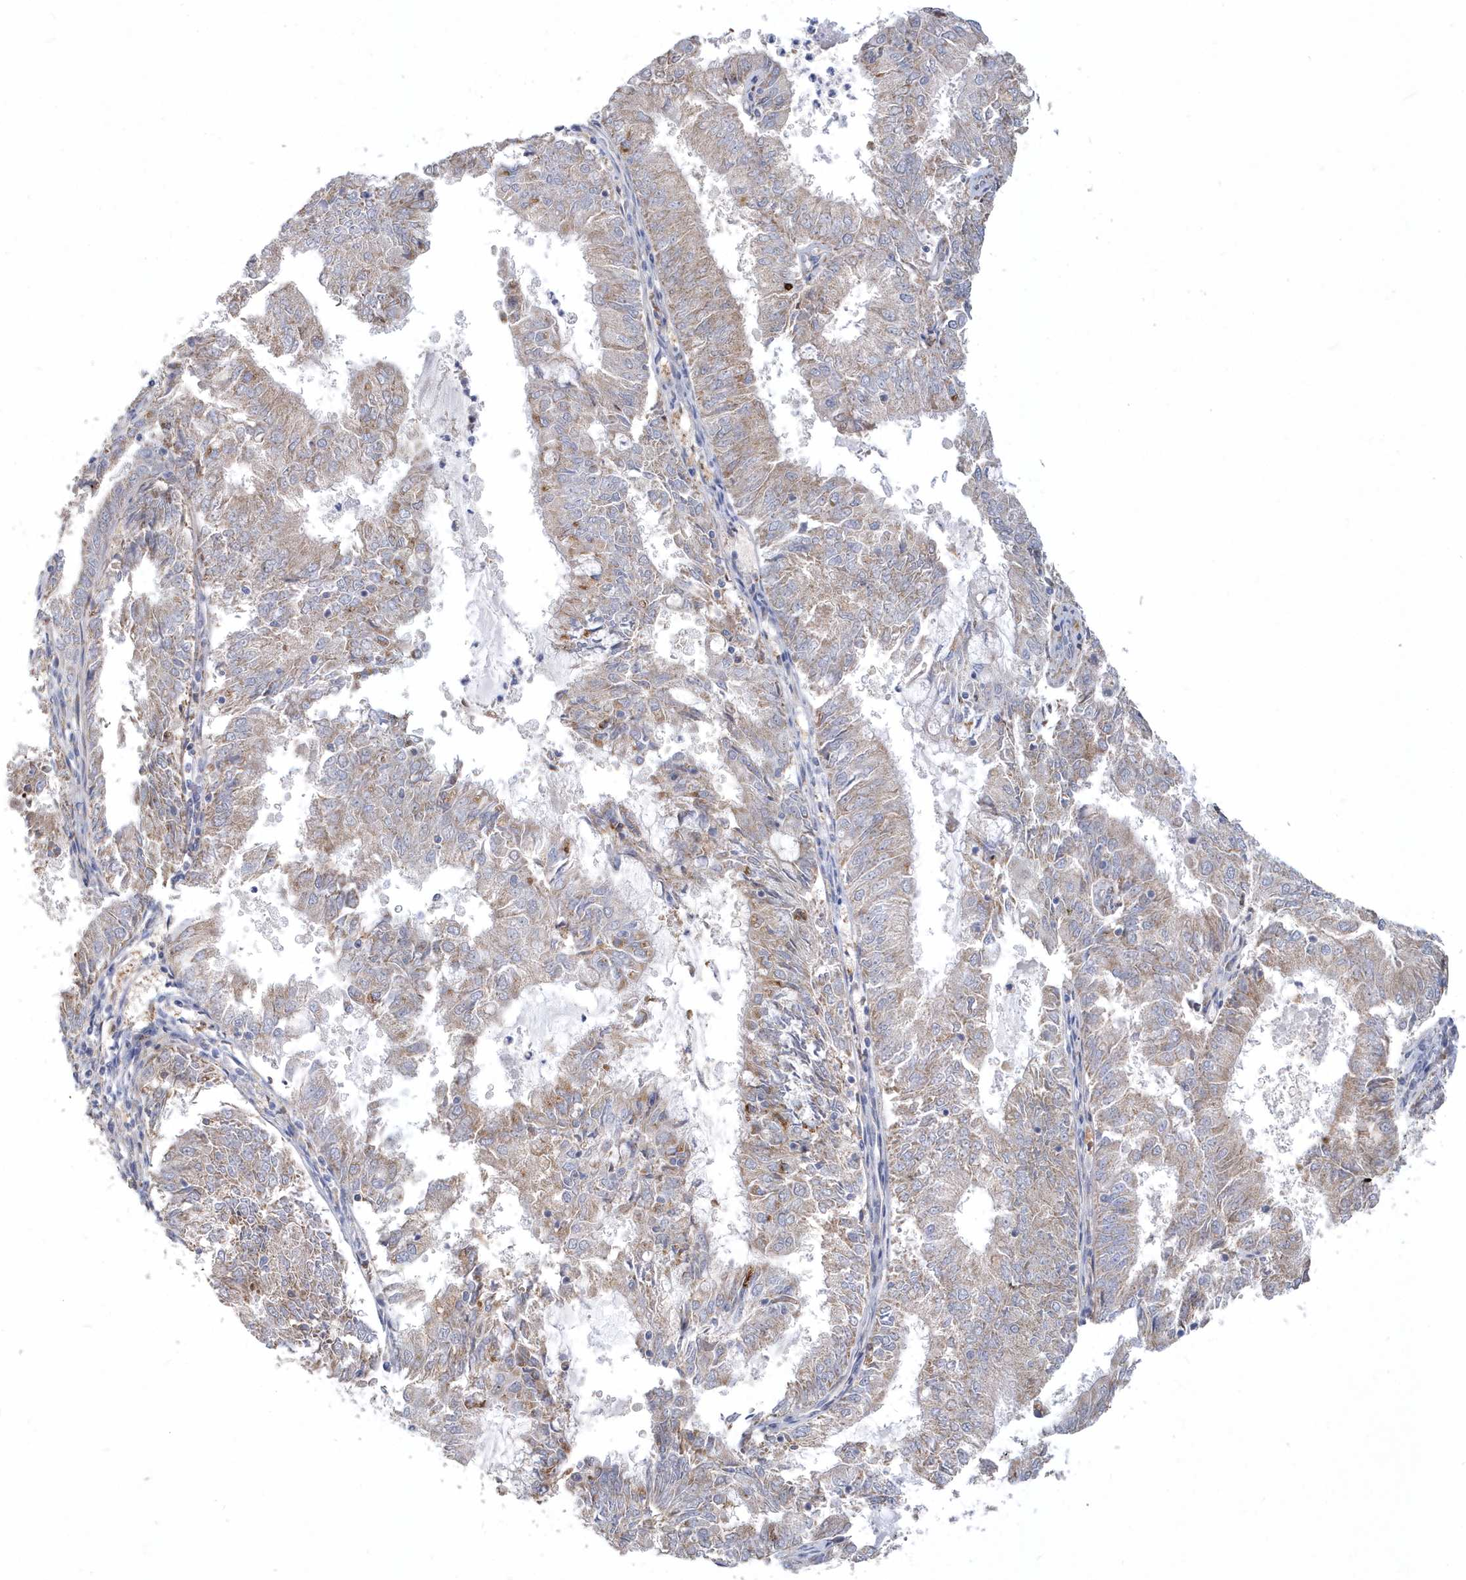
{"staining": {"intensity": "weak", "quantity": "25%-75%", "location": "cytoplasmic/membranous"}, "tissue": "endometrial cancer", "cell_type": "Tumor cells", "image_type": "cancer", "snomed": [{"axis": "morphology", "description": "Adenocarcinoma, NOS"}, {"axis": "topography", "description": "Endometrium"}], "caption": "The histopathology image exhibits staining of endometrial adenocarcinoma, revealing weak cytoplasmic/membranous protein positivity (brown color) within tumor cells.", "gene": "TSPEAR", "patient": {"sex": "female", "age": 57}}